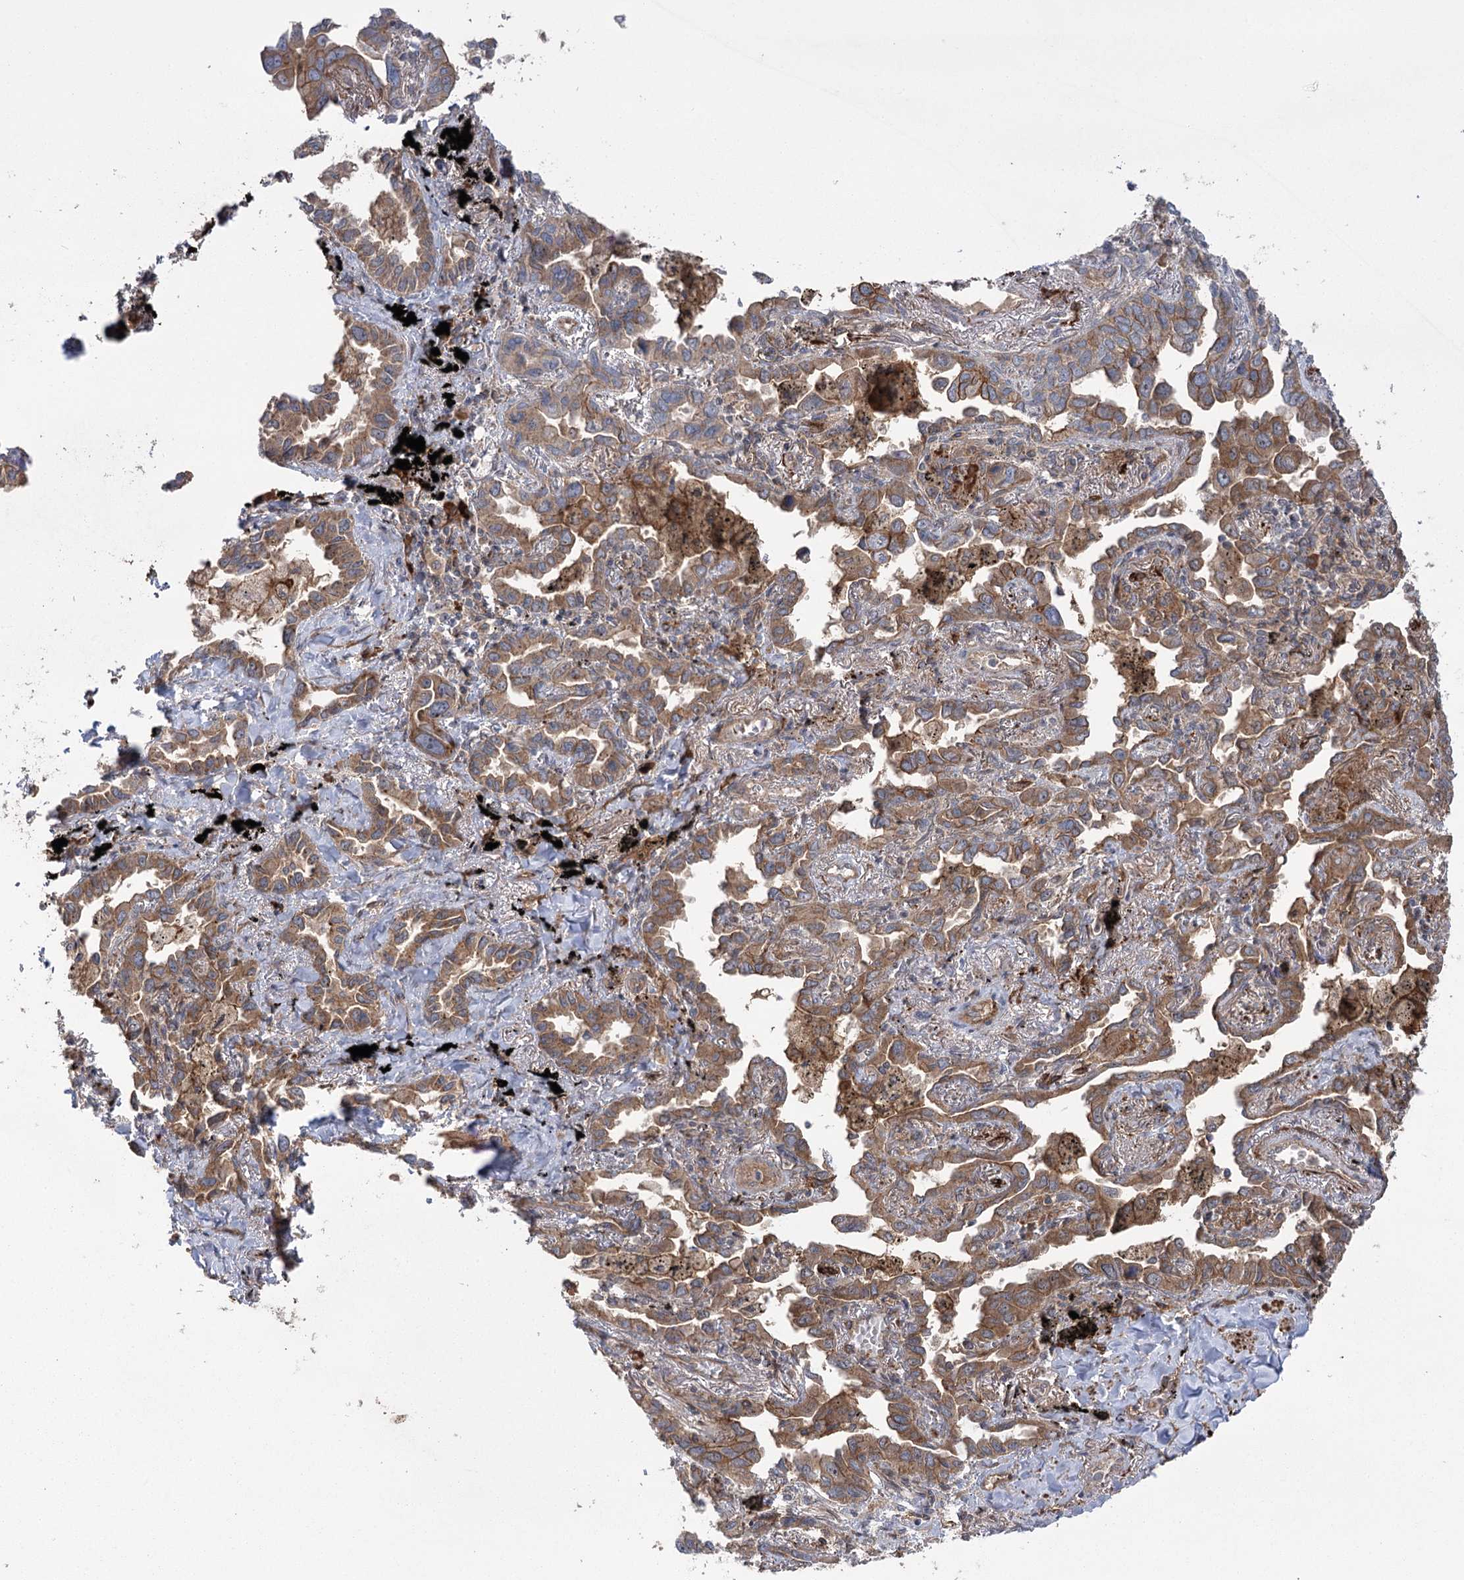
{"staining": {"intensity": "moderate", "quantity": ">75%", "location": "cytoplasmic/membranous"}, "tissue": "lung cancer", "cell_type": "Tumor cells", "image_type": "cancer", "snomed": [{"axis": "morphology", "description": "Adenocarcinoma, NOS"}, {"axis": "topography", "description": "Lung"}], "caption": "The histopathology image reveals staining of adenocarcinoma (lung), revealing moderate cytoplasmic/membranous protein staining (brown color) within tumor cells.", "gene": "KCNN2", "patient": {"sex": "male", "age": 67}}